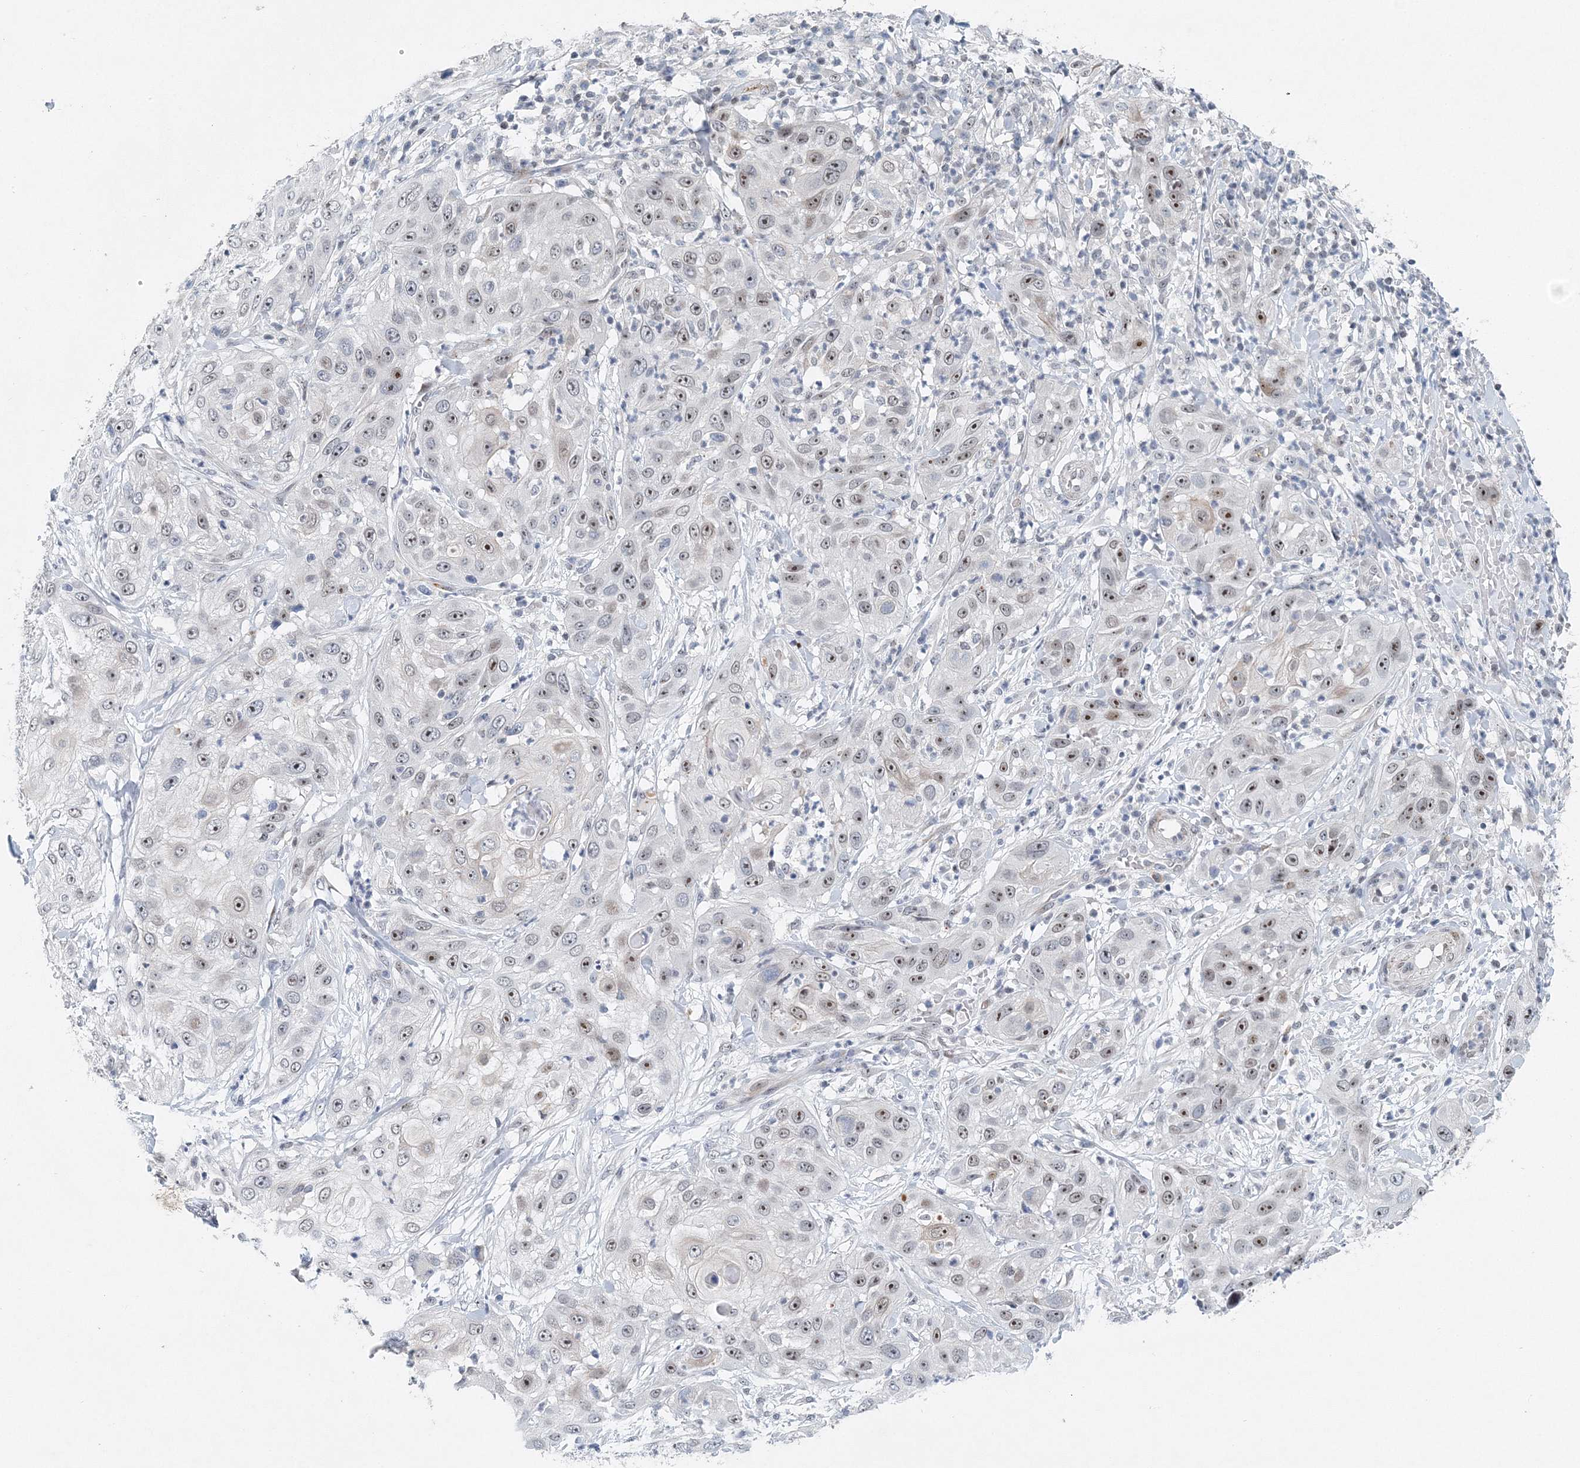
{"staining": {"intensity": "moderate", "quantity": "25%-75%", "location": "nuclear"}, "tissue": "skin cancer", "cell_type": "Tumor cells", "image_type": "cancer", "snomed": [{"axis": "morphology", "description": "Squamous cell carcinoma, NOS"}, {"axis": "topography", "description": "Skin"}], "caption": "Protein expression analysis of squamous cell carcinoma (skin) reveals moderate nuclear positivity in approximately 25%-75% of tumor cells.", "gene": "UIMC1", "patient": {"sex": "female", "age": 44}}